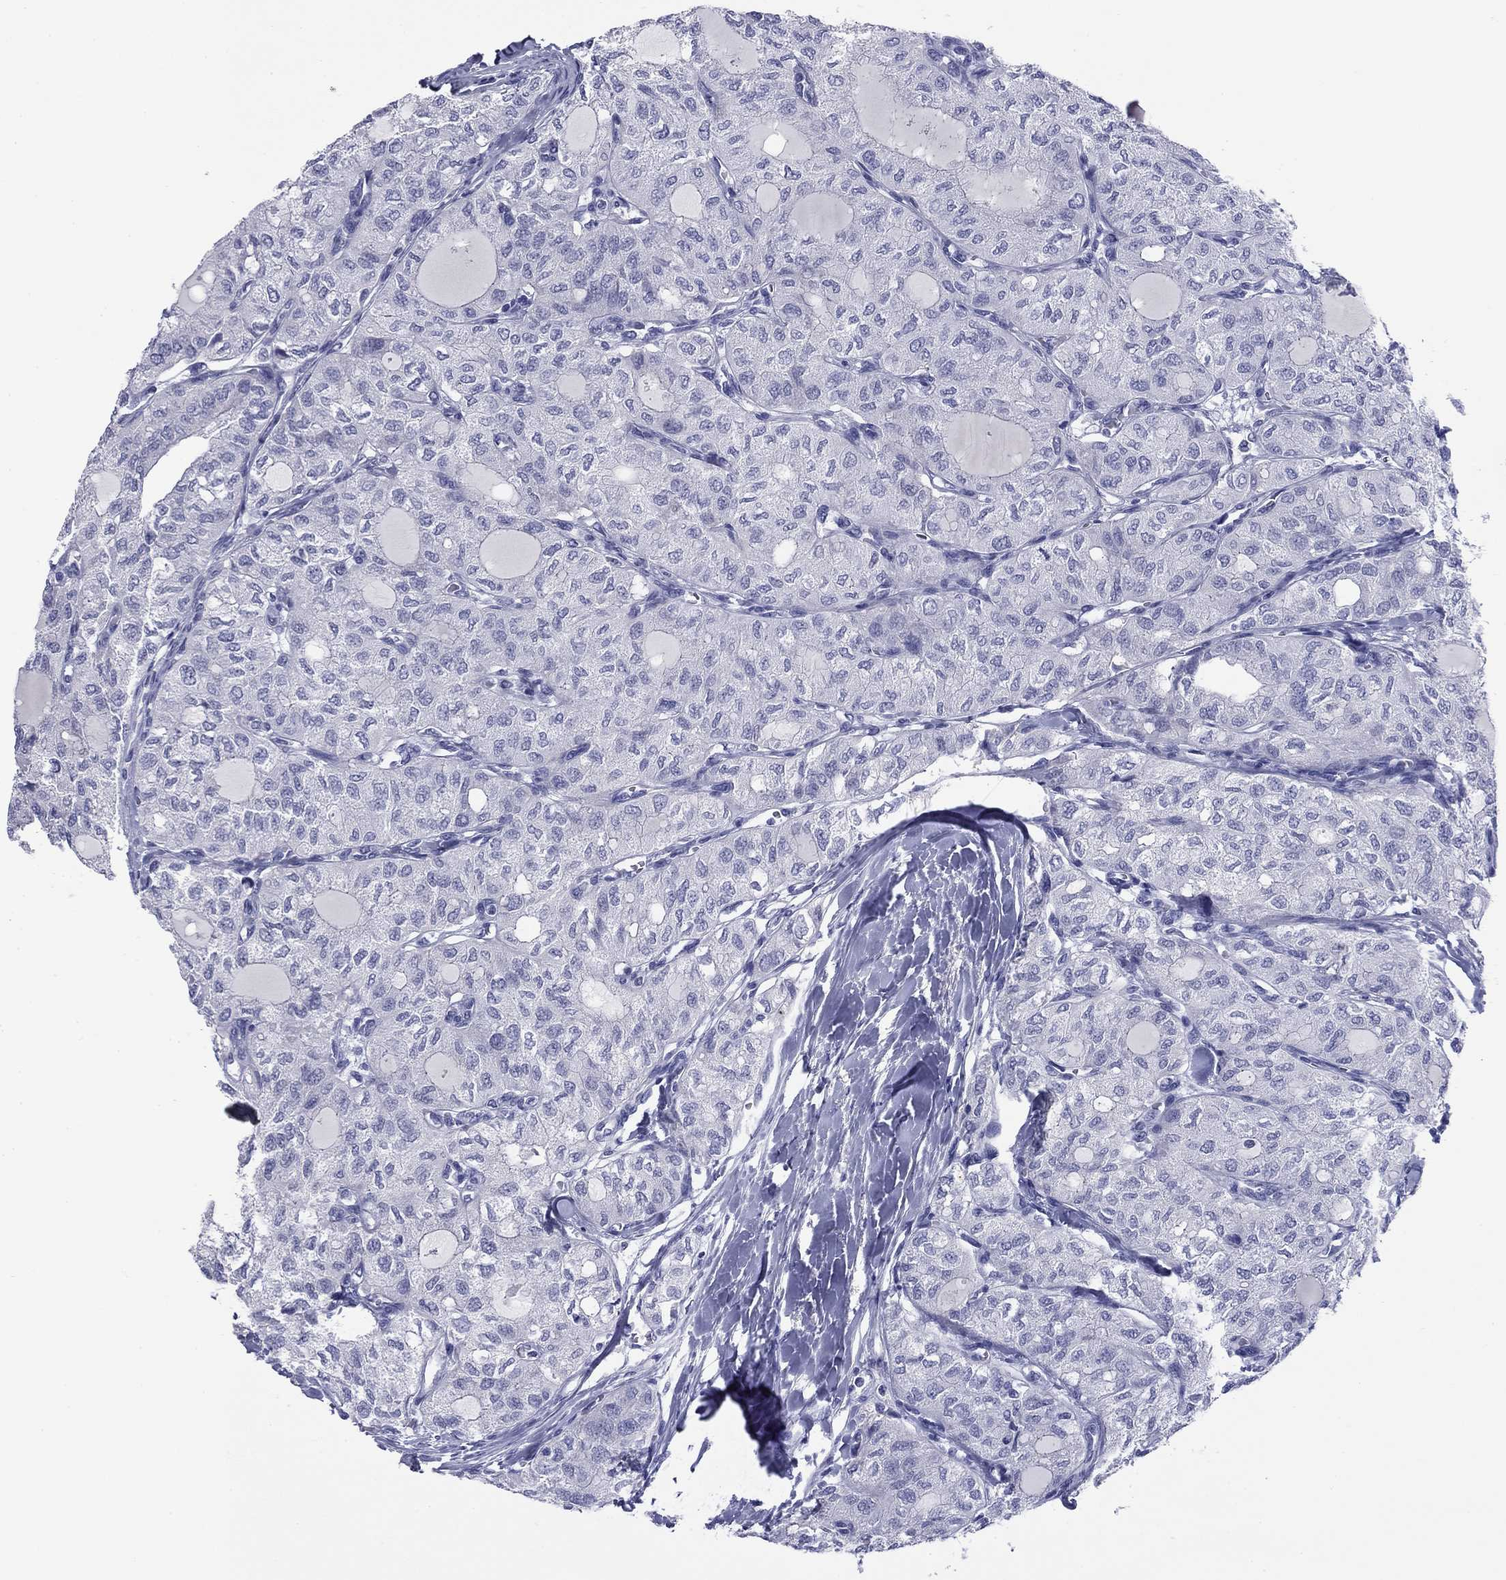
{"staining": {"intensity": "negative", "quantity": "none", "location": "none"}, "tissue": "thyroid cancer", "cell_type": "Tumor cells", "image_type": "cancer", "snomed": [{"axis": "morphology", "description": "Follicular adenoma carcinoma, NOS"}, {"axis": "topography", "description": "Thyroid gland"}], "caption": "DAB immunohistochemical staining of human thyroid follicular adenoma carcinoma displays no significant expression in tumor cells. (Immunohistochemistry, brightfield microscopy, high magnification).", "gene": "ABCC2", "patient": {"sex": "male", "age": 75}}